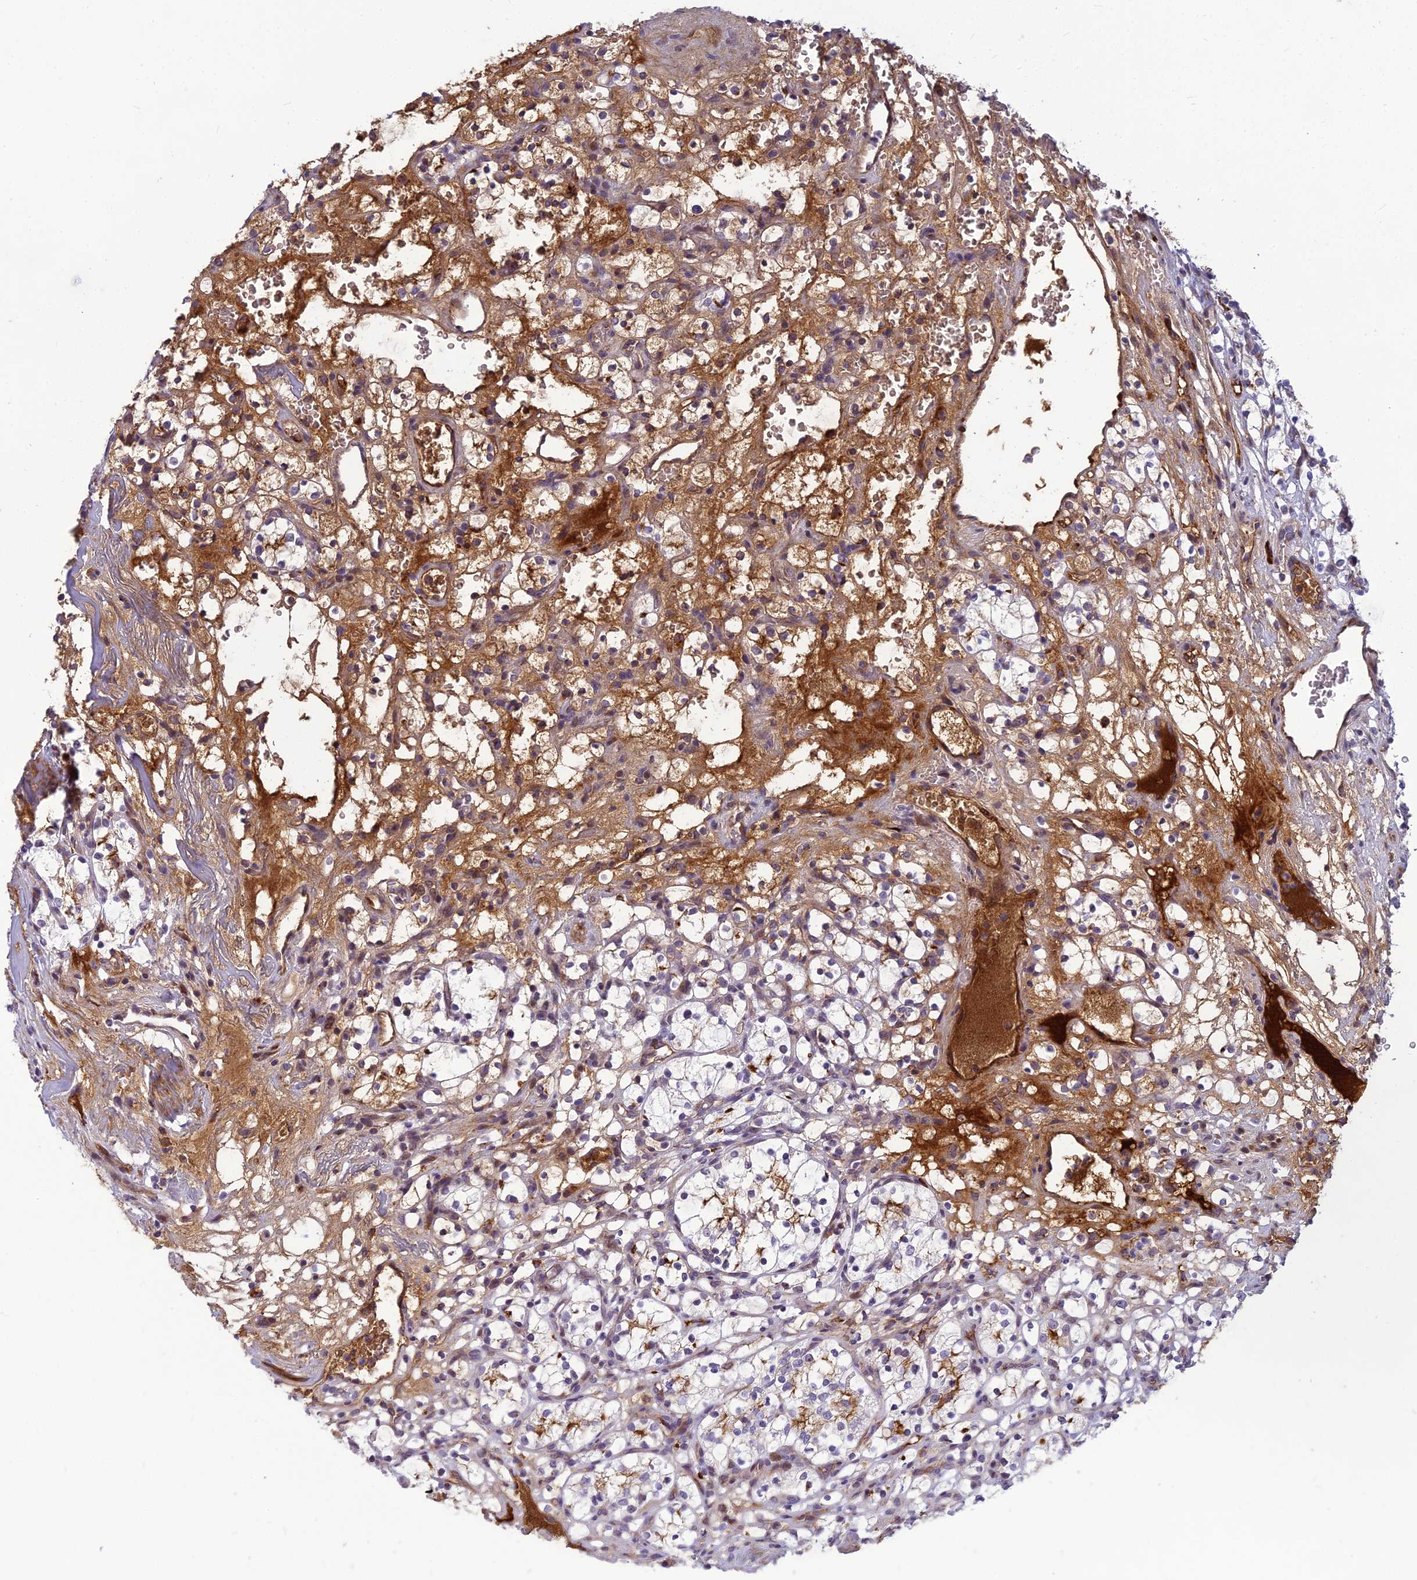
{"staining": {"intensity": "moderate", "quantity": "<25%", "location": "cytoplasmic/membranous"}, "tissue": "renal cancer", "cell_type": "Tumor cells", "image_type": "cancer", "snomed": [{"axis": "morphology", "description": "Adenocarcinoma, NOS"}, {"axis": "topography", "description": "Kidney"}], "caption": "Tumor cells exhibit moderate cytoplasmic/membranous staining in approximately <25% of cells in renal cancer (adenocarcinoma). The staining is performed using DAB (3,3'-diaminobenzidine) brown chromogen to label protein expression. The nuclei are counter-stained blue using hematoxylin.", "gene": "CLEC11A", "patient": {"sex": "female", "age": 69}}